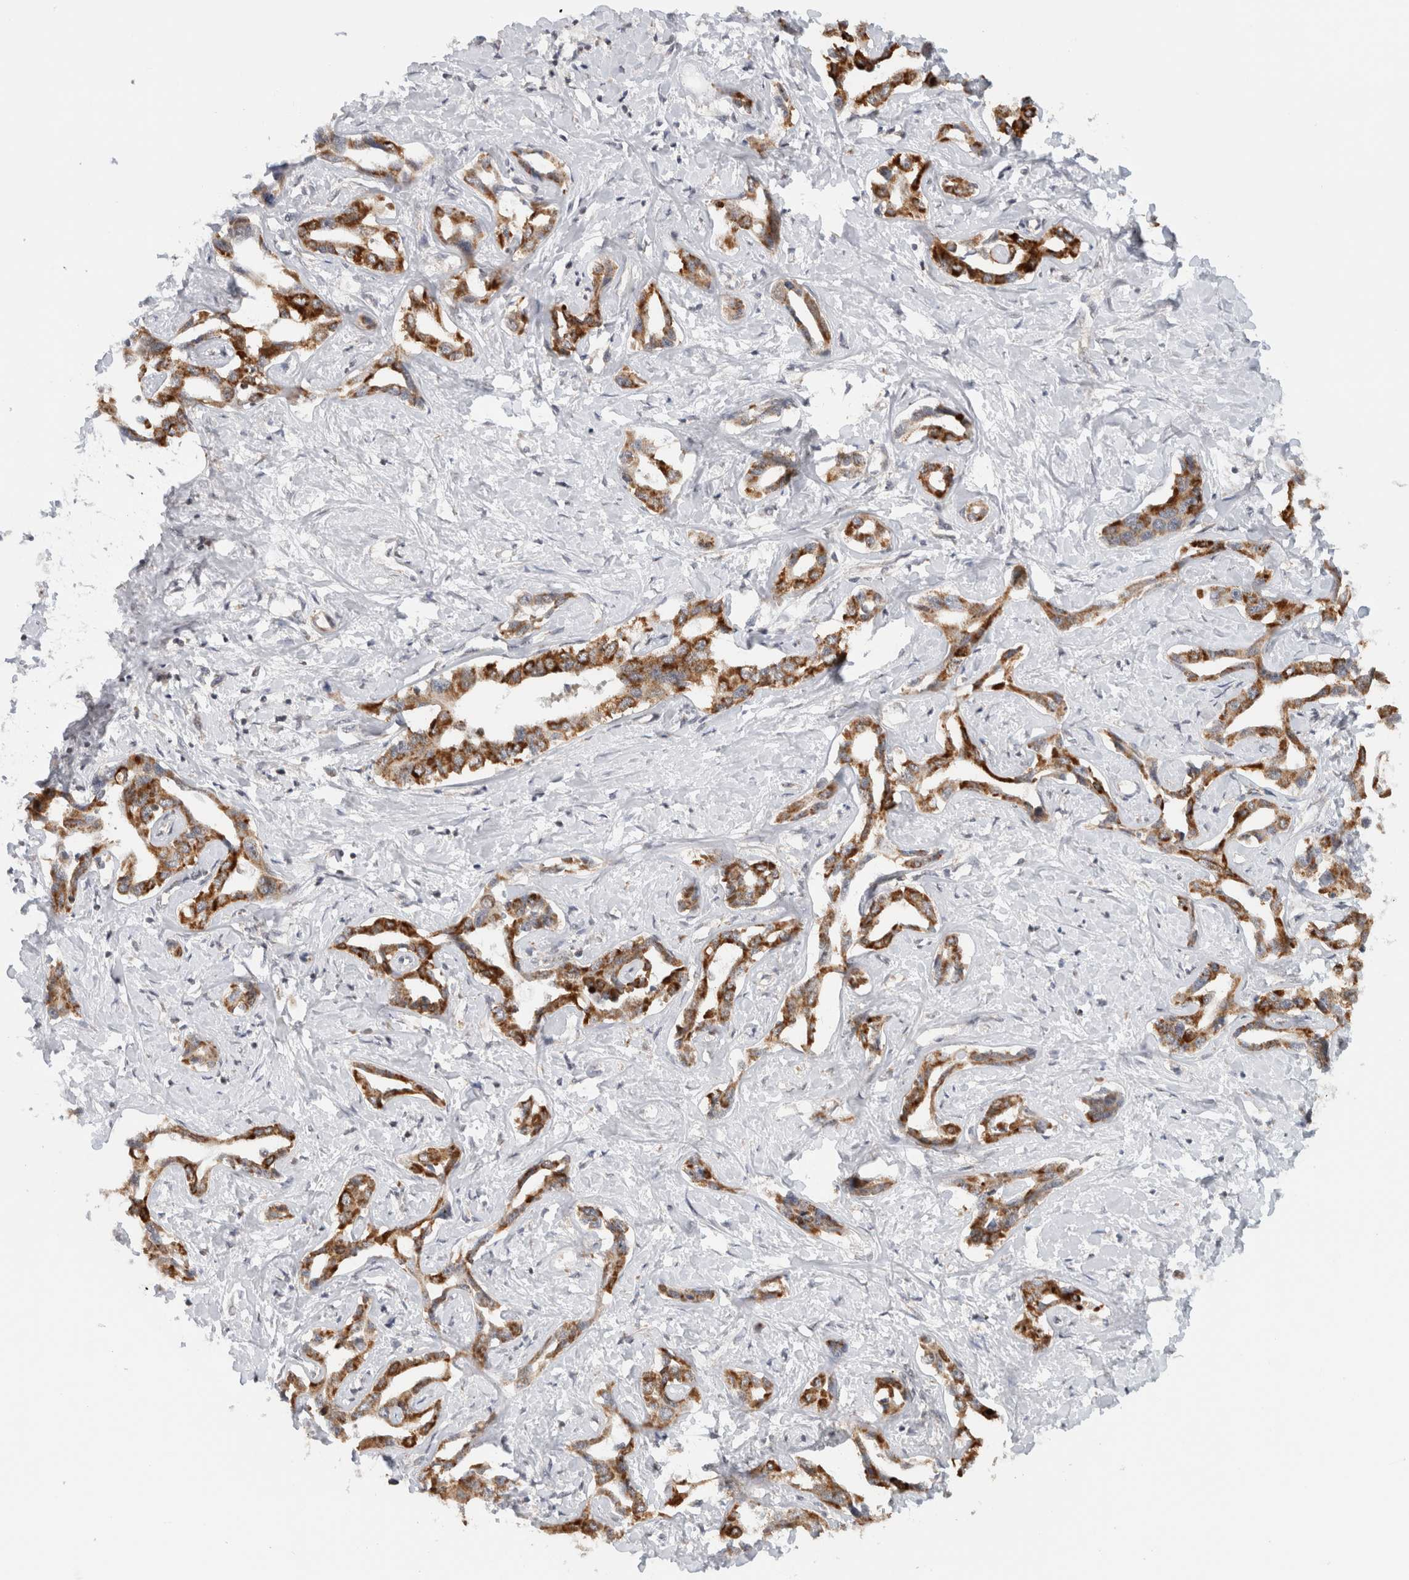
{"staining": {"intensity": "strong", "quantity": ">75%", "location": "cytoplasmic/membranous"}, "tissue": "liver cancer", "cell_type": "Tumor cells", "image_type": "cancer", "snomed": [{"axis": "morphology", "description": "Cholangiocarcinoma"}, {"axis": "topography", "description": "Liver"}], "caption": "Protein staining reveals strong cytoplasmic/membranous positivity in about >75% of tumor cells in liver cancer (cholangiocarcinoma). (IHC, brightfield microscopy, high magnification).", "gene": "CMC2", "patient": {"sex": "male", "age": 59}}